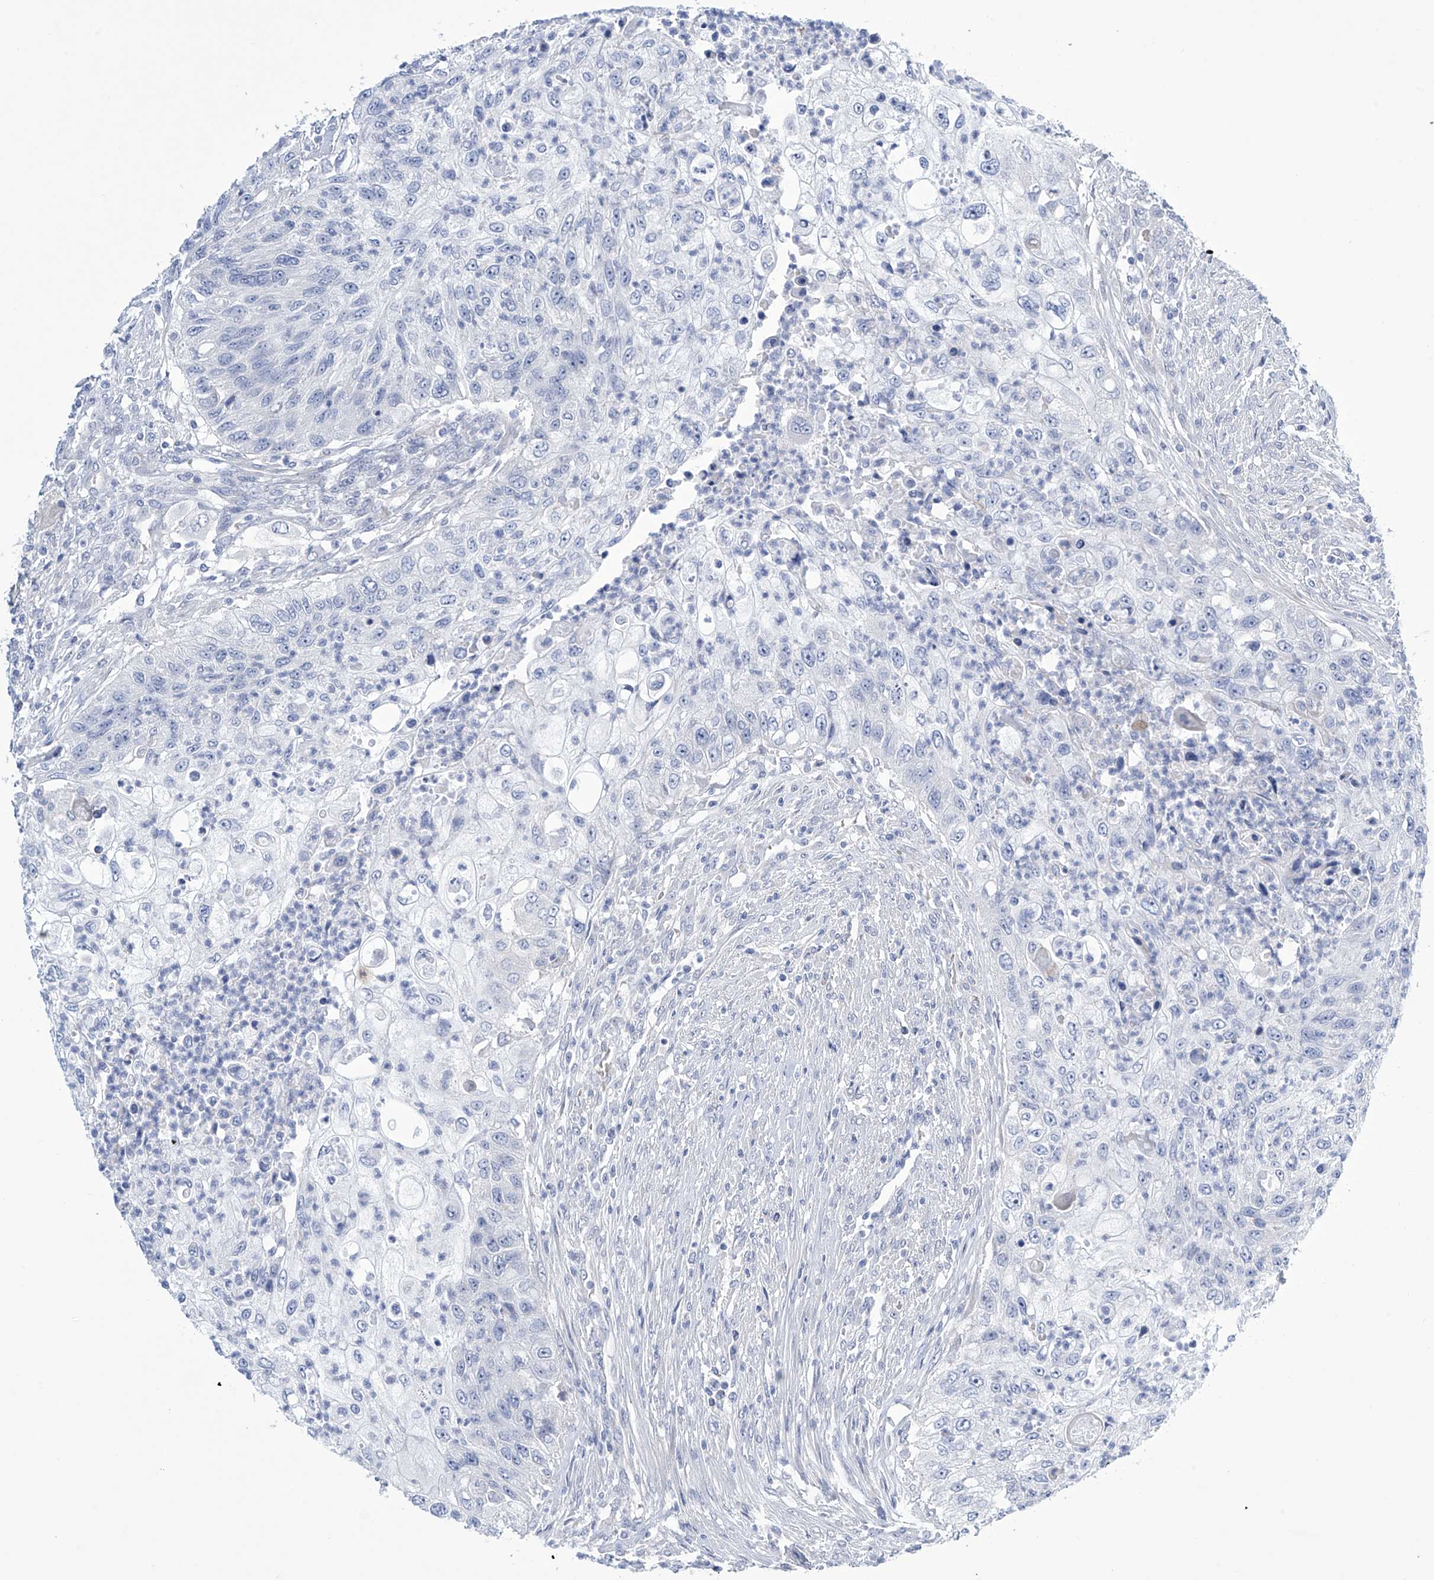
{"staining": {"intensity": "negative", "quantity": "none", "location": "none"}, "tissue": "urothelial cancer", "cell_type": "Tumor cells", "image_type": "cancer", "snomed": [{"axis": "morphology", "description": "Urothelial carcinoma, High grade"}, {"axis": "topography", "description": "Urinary bladder"}], "caption": "DAB immunohistochemical staining of human urothelial cancer reveals no significant expression in tumor cells. (Stains: DAB immunohistochemistry (IHC) with hematoxylin counter stain, Microscopy: brightfield microscopy at high magnification).", "gene": "TRIM60", "patient": {"sex": "female", "age": 60}}